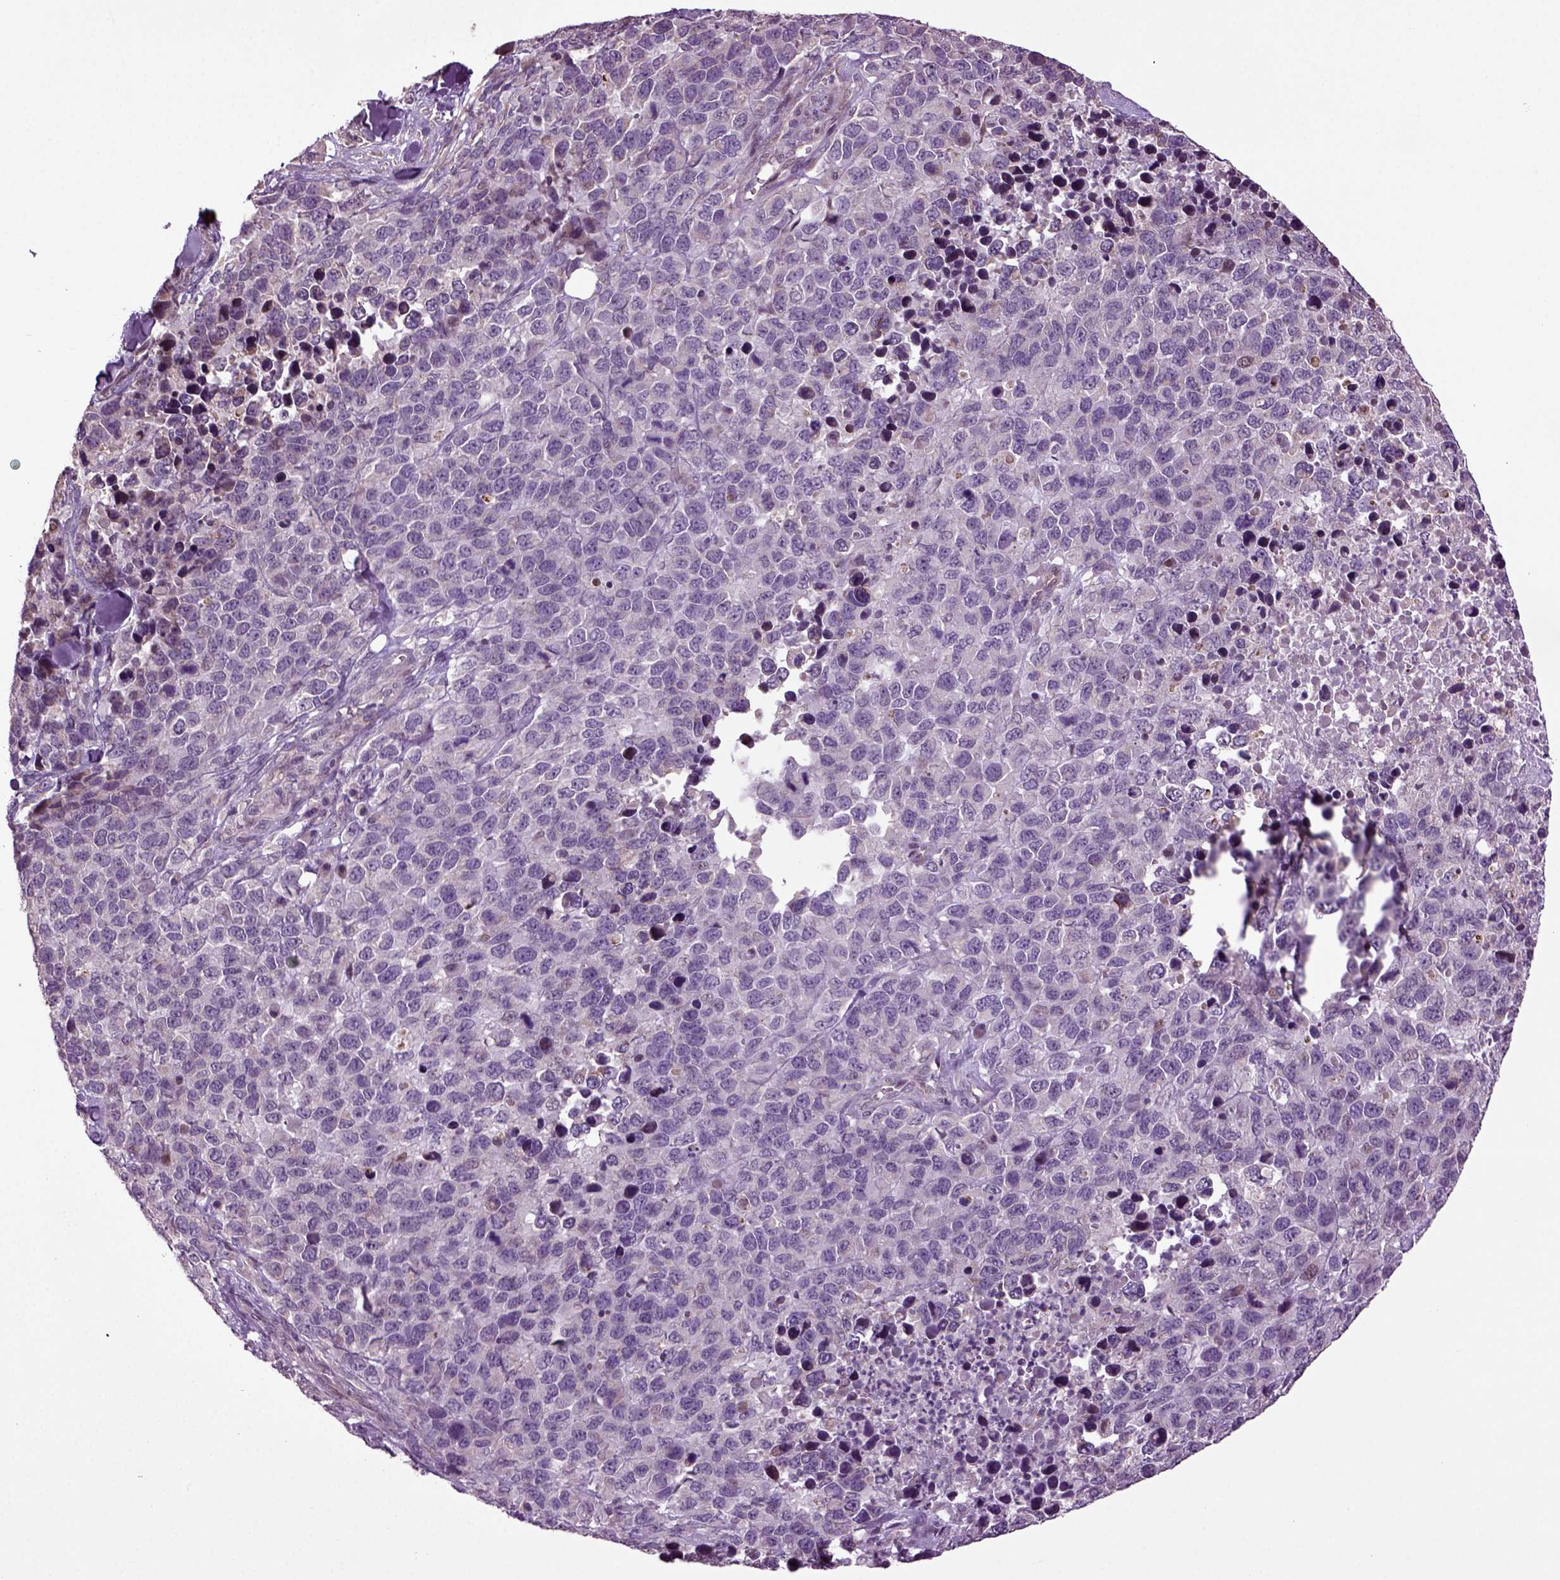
{"staining": {"intensity": "negative", "quantity": "none", "location": "none"}, "tissue": "melanoma", "cell_type": "Tumor cells", "image_type": "cancer", "snomed": [{"axis": "morphology", "description": "Malignant melanoma, Metastatic site"}, {"axis": "topography", "description": "Skin"}], "caption": "A high-resolution image shows immunohistochemistry staining of melanoma, which displays no significant positivity in tumor cells.", "gene": "HAGHL", "patient": {"sex": "male", "age": 84}}